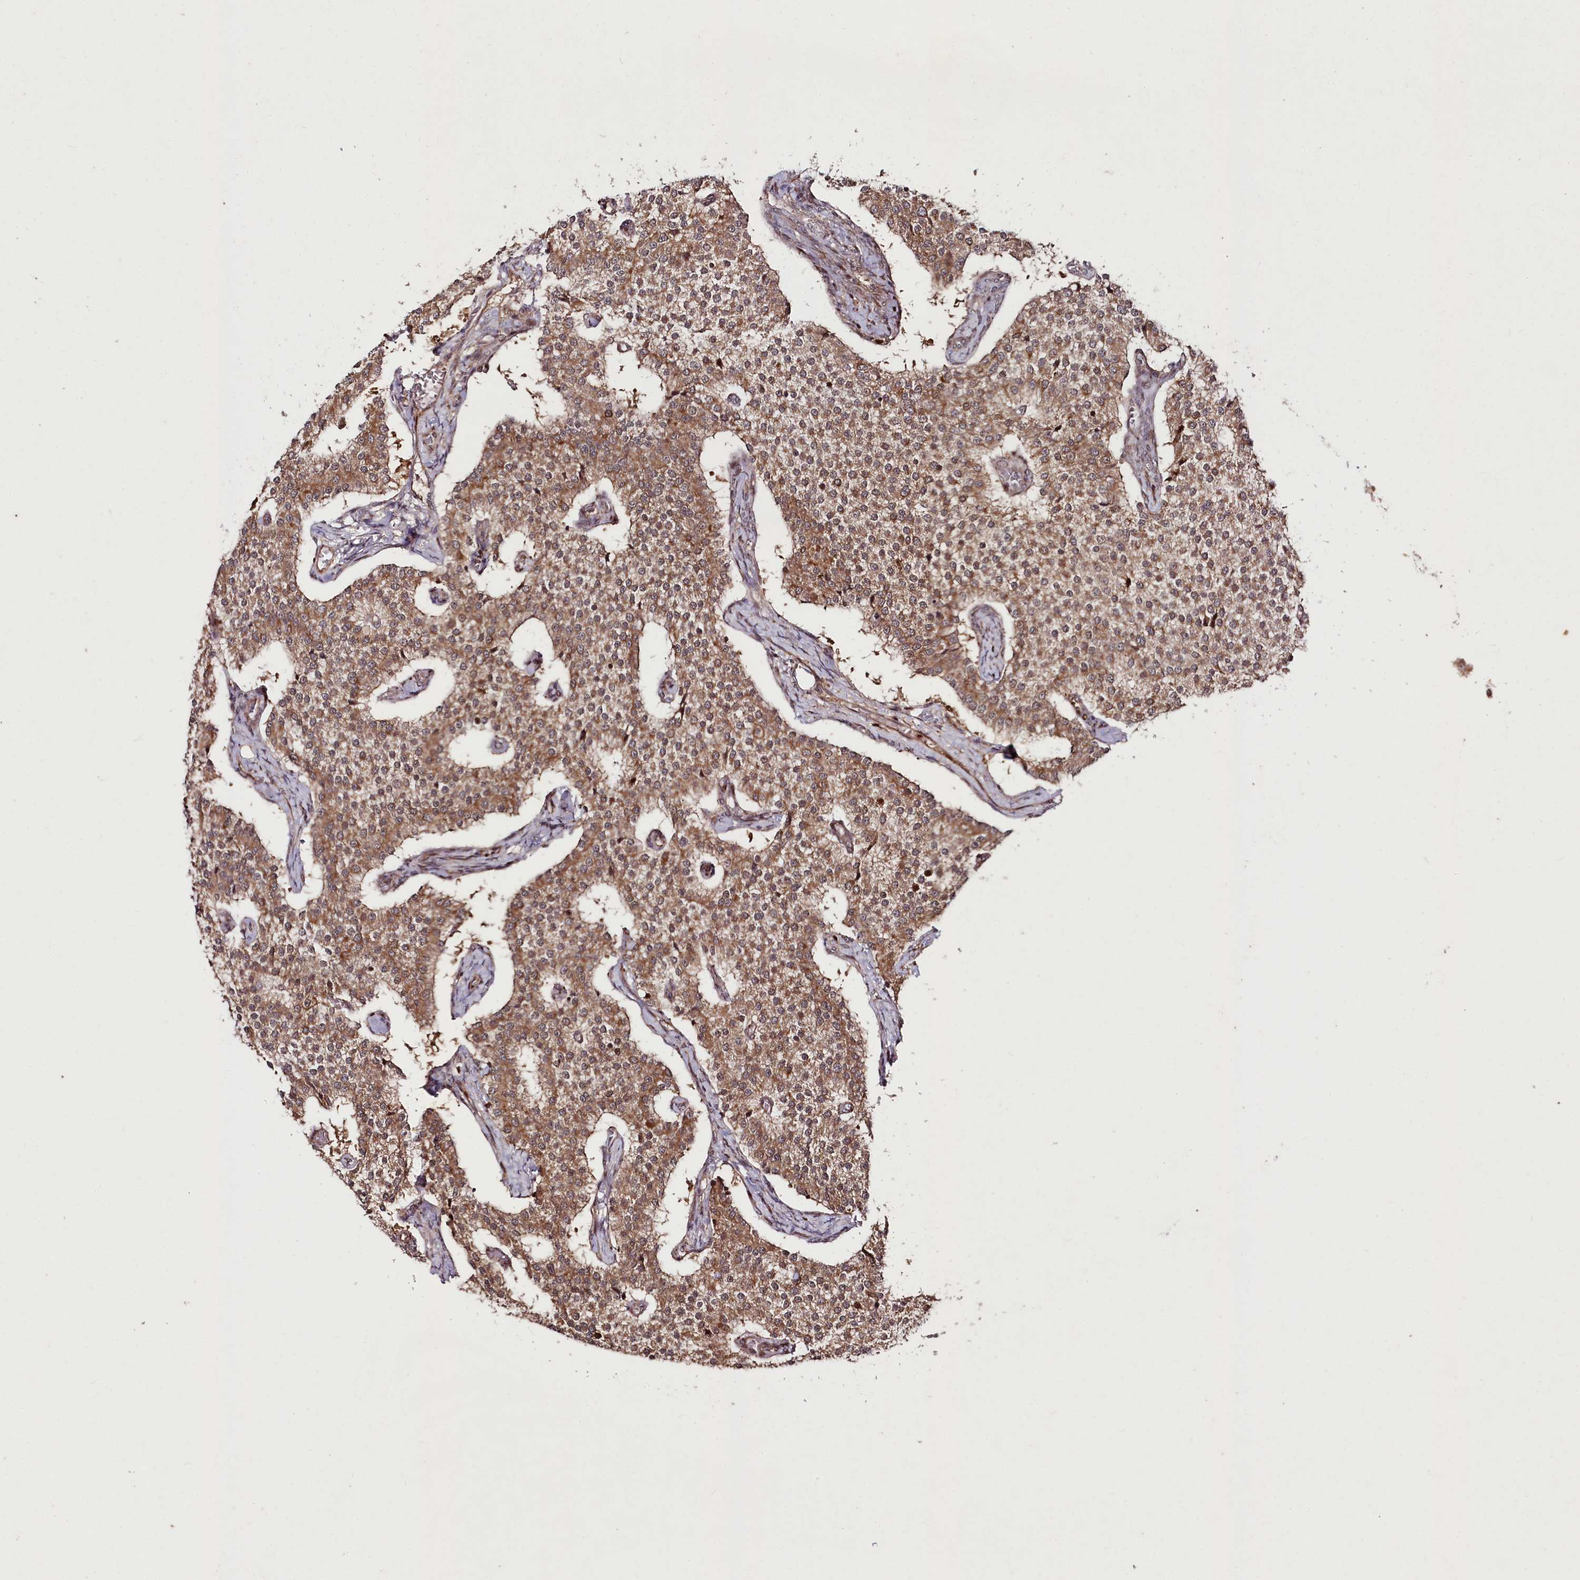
{"staining": {"intensity": "moderate", "quantity": ">75%", "location": "cytoplasmic/membranous"}, "tissue": "carcinoid", "cell_type": "Tumor cells", "image_type": "cancer", "snomed": [{"axis": "morphology", "description": "Carcinoid, malignant, NOS"}, {"axis": "topography", "description": "Colon"}], "caption": "Brown immunohistochemical staining in human carcinoid (malignant) reveals moderate cytoplasmic/membranous staining in approximately >75% of tumor cells. (IHC, brightfield microscopy, high magnification).", "gene": "PHLDB1", "patient": {"sex": "female", "age": 52}}